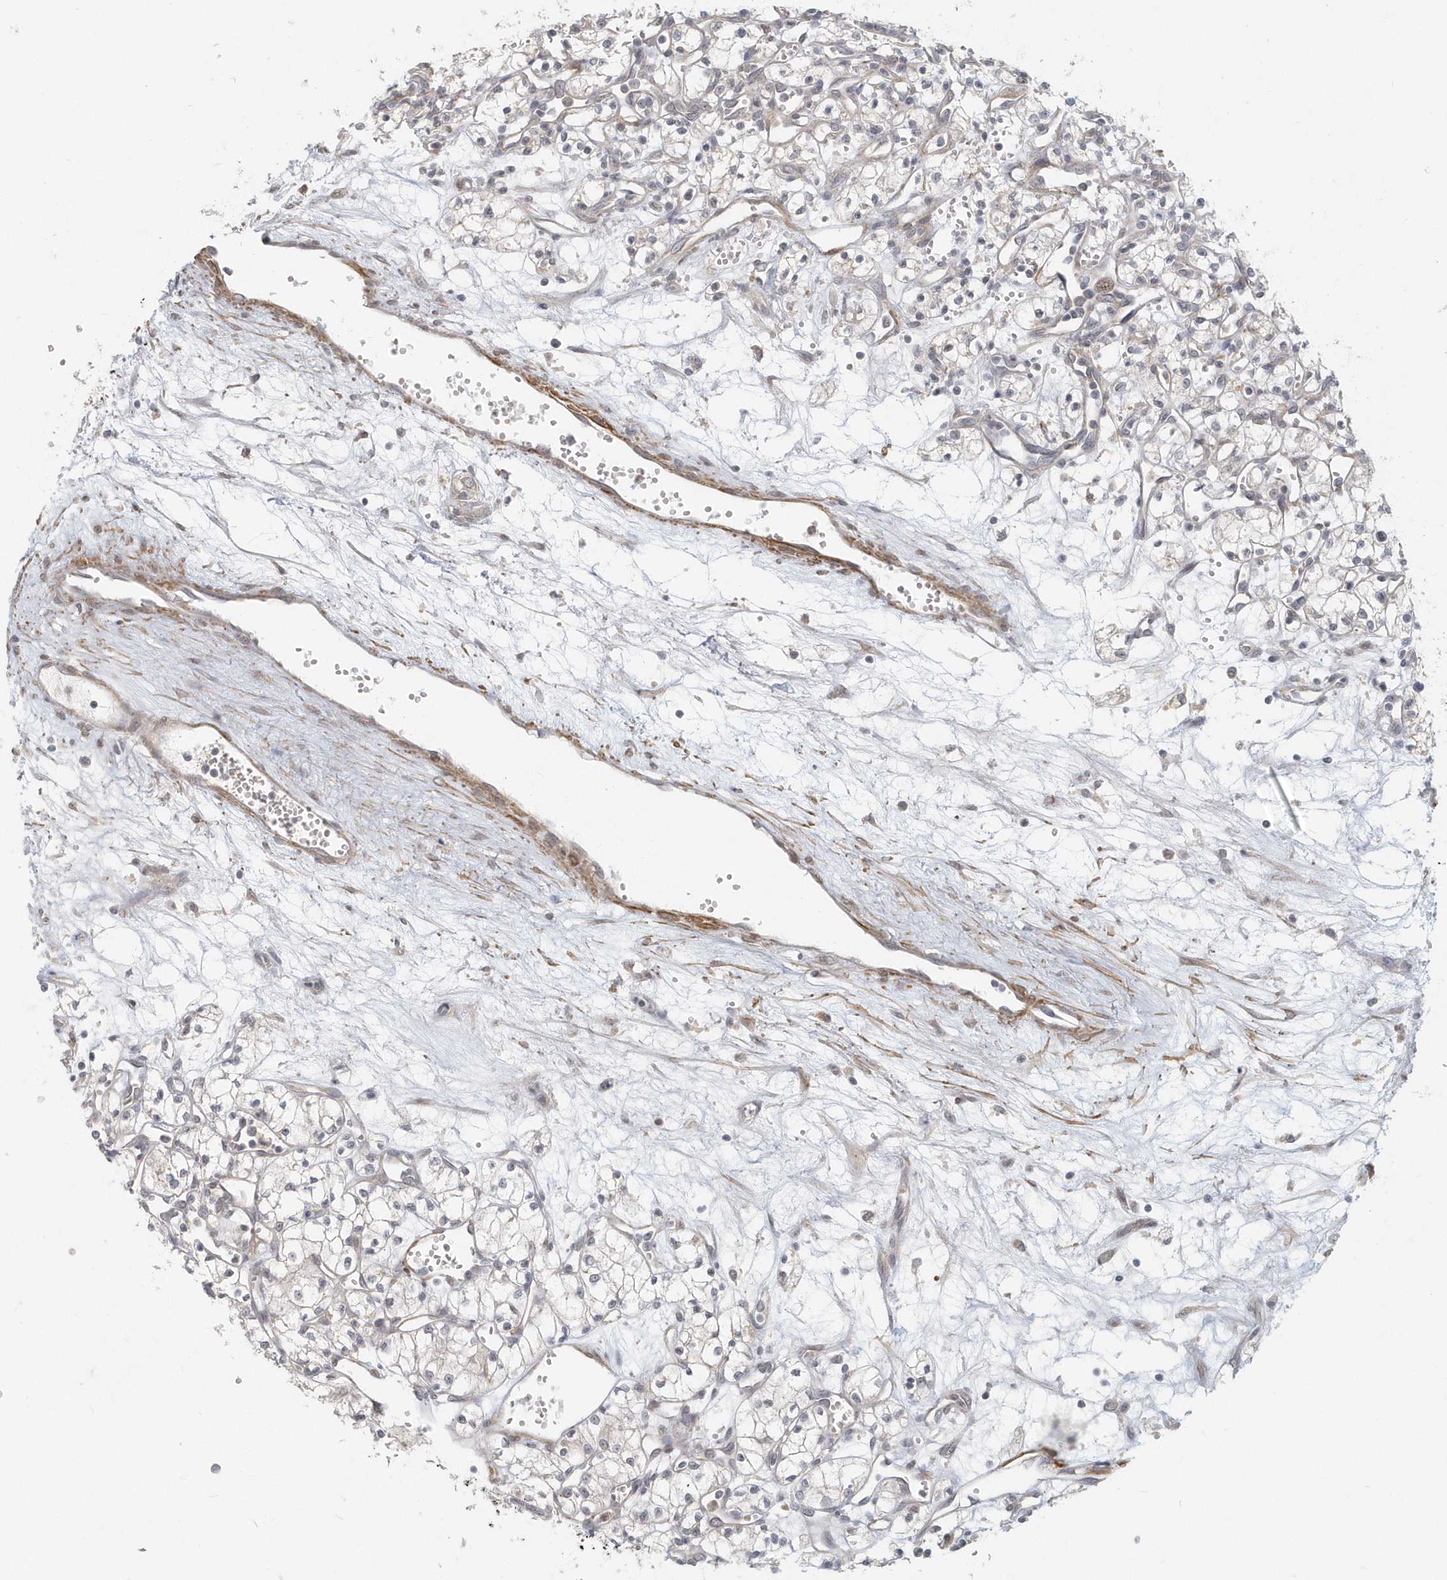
{"staining": {"intensity": "negative", "quantity": "none", "location": "none"}, "tissue": "renal cancer", "cell_type": "Tumor cells", "image_type": "cancer", "snomed": [{"axis": "morphology", "description": "Adenocarcinoma, NOS"}, {"axis": "topography", "description": "Kidney"}], "caption": "A photomicrograph of renal cancer stained for a protein exhibits no brown staining in tumor cells.", "gene": "NAPB", "patient": {"sex": "male", "age": 59}}